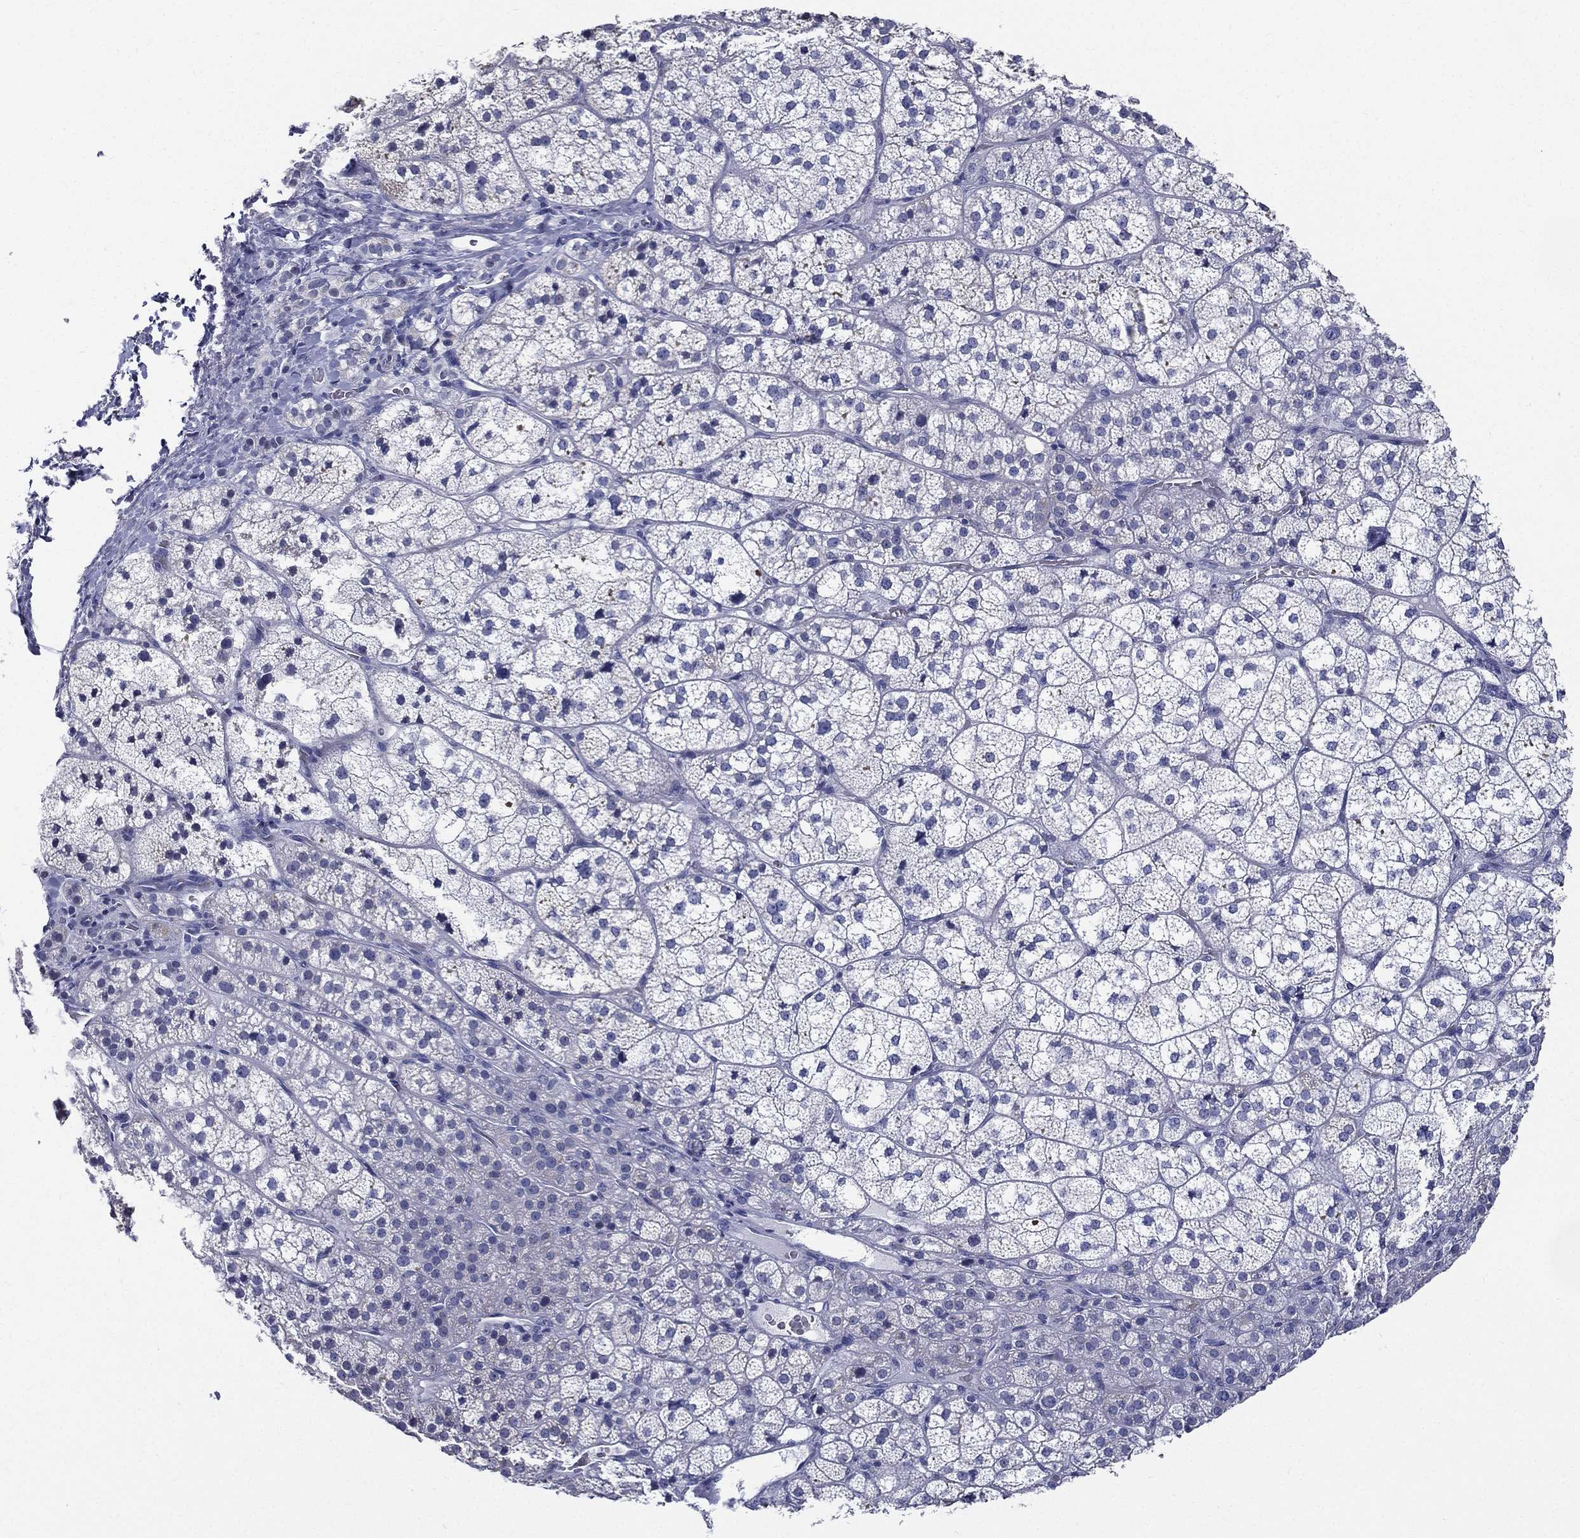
{"staining": {"intensity": "negative", "quantity": "none", "location": "none"}, "tissue": "adrenal gland", "cell_type": "Glandular cells", "image_type": "normal", "snomed": [{"axis": "morphology", "description": "Normal tissue, NOS"}, {"axis": "topography", "description": "Adrenal gland"}], "caption": "Immunohistochemistry of benign adrenal gland displays no positivity in glandular cells. The staining was performed using DAB (3,3'-diaminobenzidine) to visualize the protein expression in brown, while the nuclei were stained in blue with hematoxylin (Magnification: 20x).", "gene": "RSPH4A", "patient": {"sex": "female", "age": 60}}